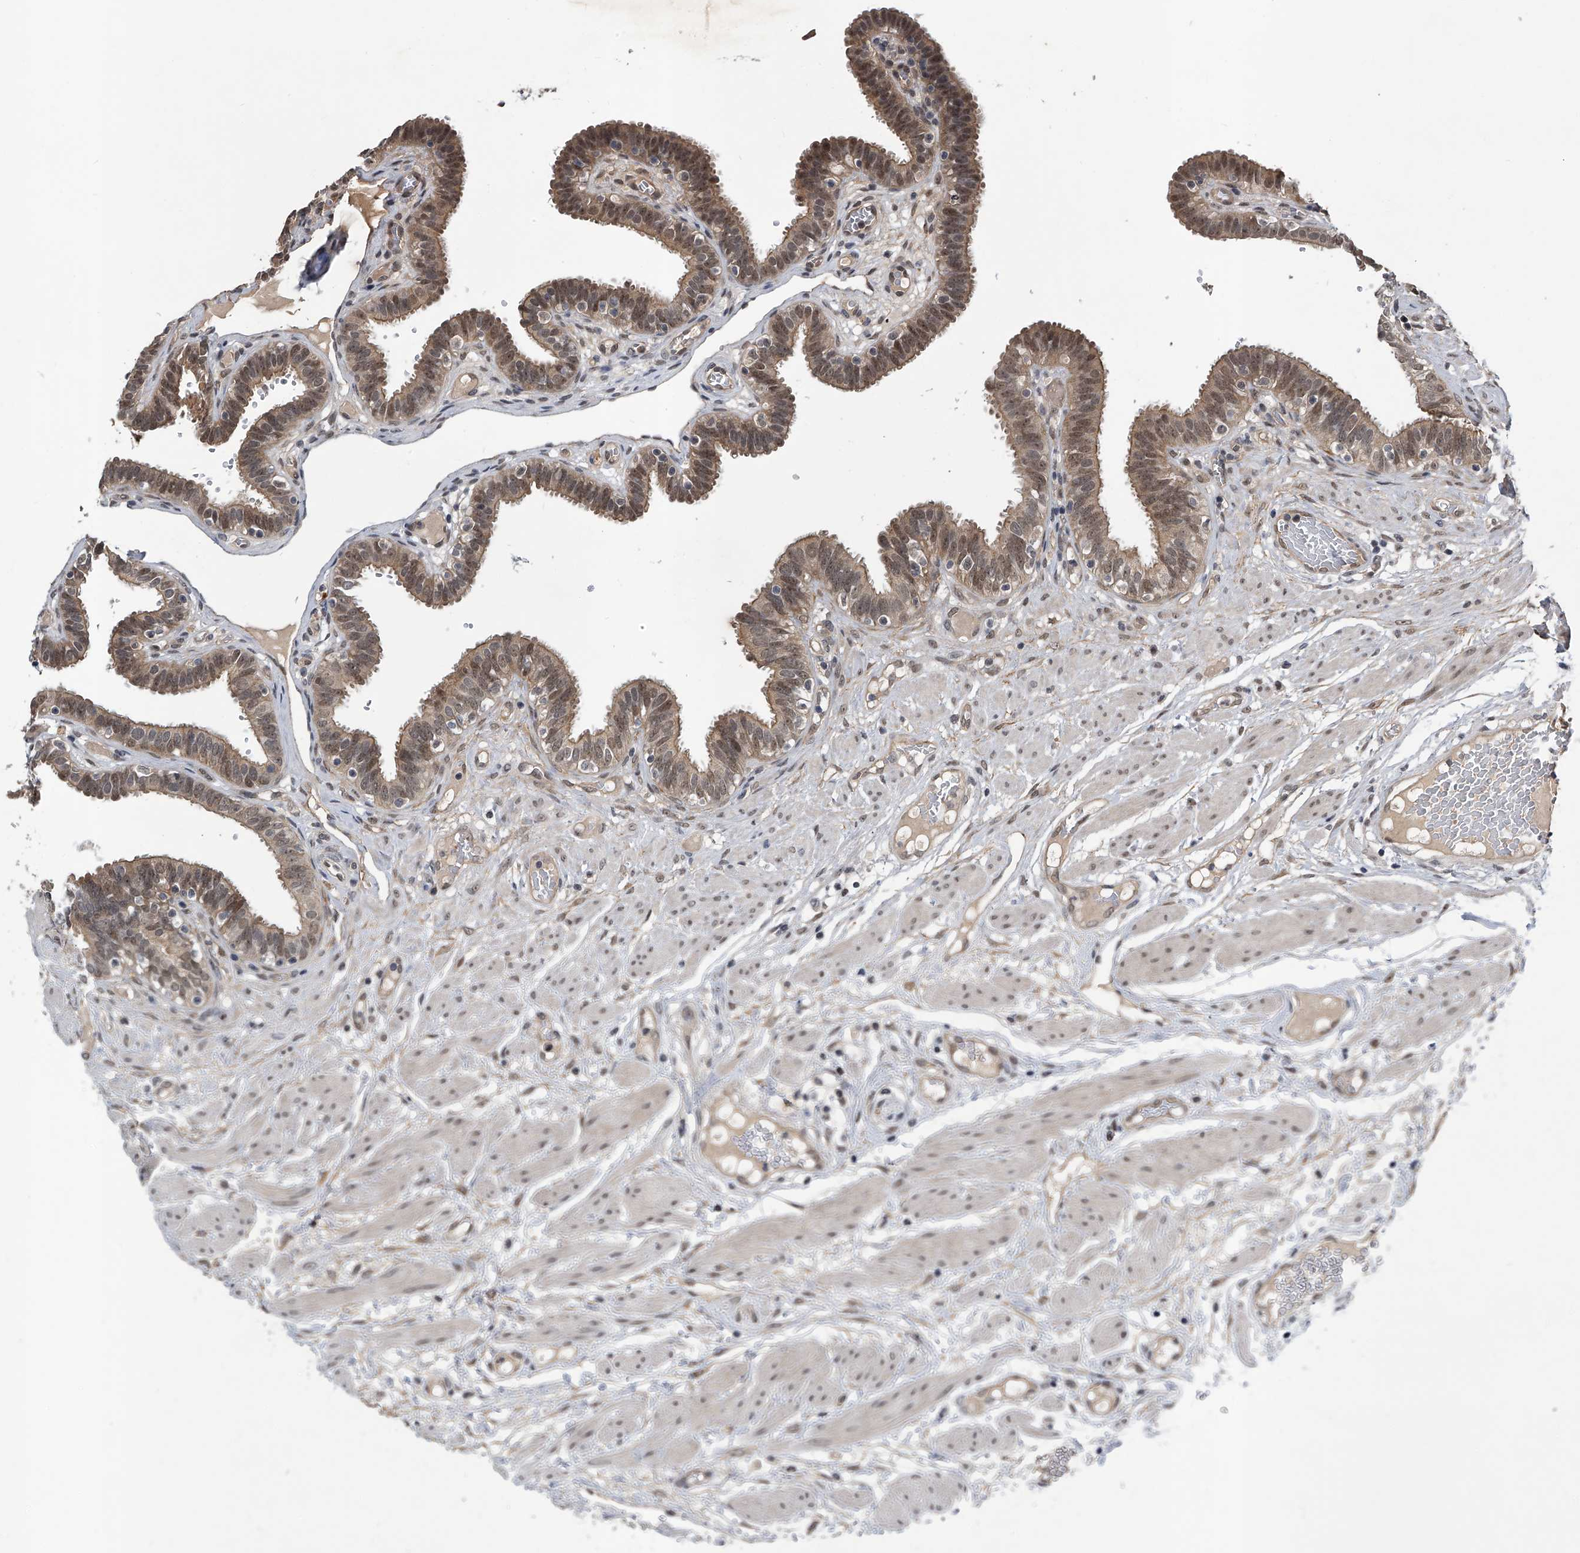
{"staining": {"intensity": "weak", "quantity": ">75%", "location": "cytoplasmic/membranous"}, "tissue": "fallopian tube", "cell_type": "Glandular cells", "image_type": "normal", "snomed": [{"axis": "morphology", "description": "Normal tissue, NOS"}, {"axis": "topography", "description": "Fallopian tube"}, {"axis": "topography", "description": "Placenta"}], "caption": "Immunohistochemistry (DAB (3,3'-diaminobenzidine)) staining of unremarkable human fallopian tube demonstrates weak cytoplasmic/membranous protein positivity in about >75% of glandular cells.", "gene": "SLC12A8", "patient": {"sex": "female", "age": 32}}